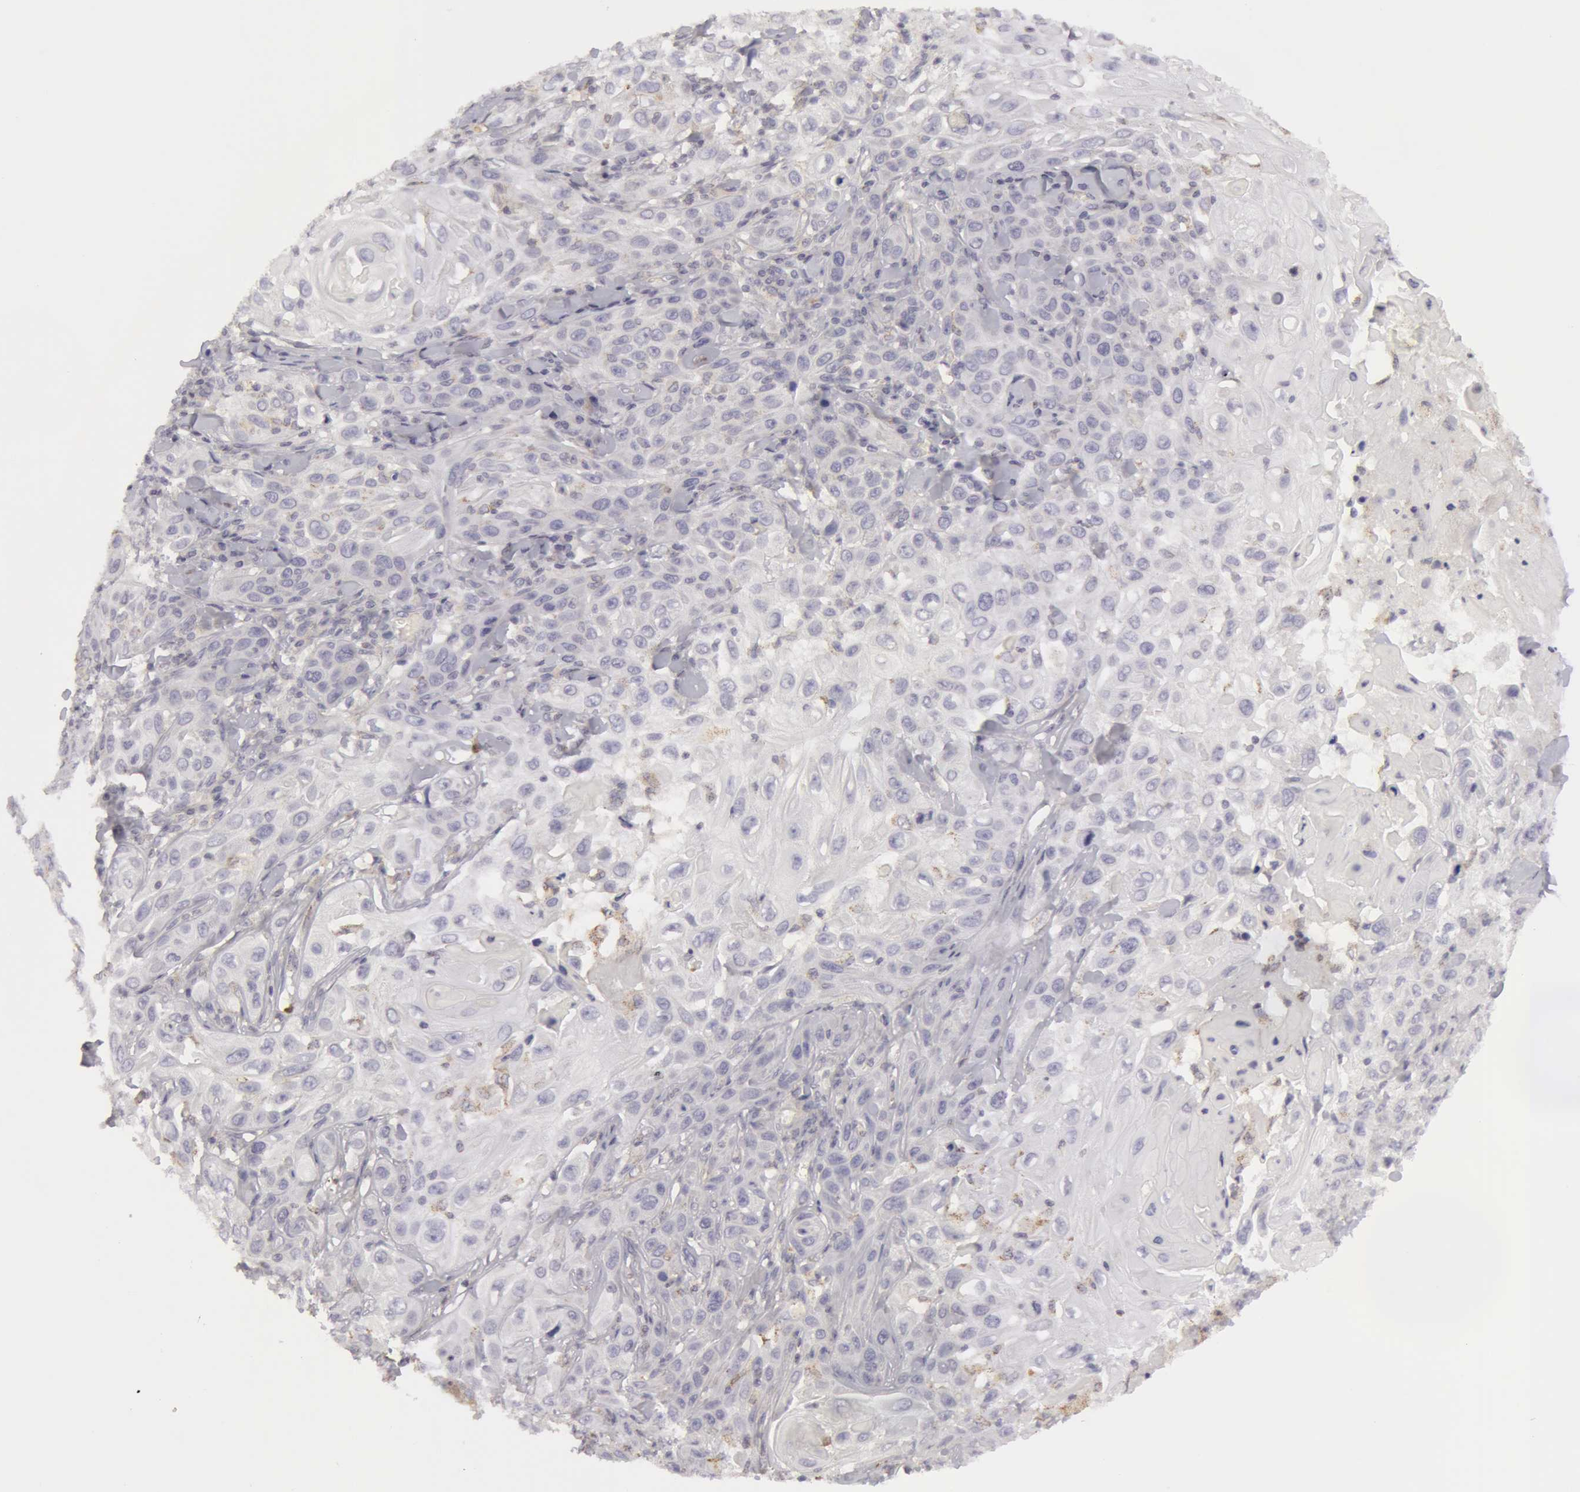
{"staining": {"intensity": "negative", "quantity": "none", "location": "none"}, "tissue": "skin cancer", "cell_type": "Tumor cells", "image_type": "cancer", "snomed": [{"axis": "morphology", "description": "Squamous cell carcinoma, NOS"}, {"axis": "topography", "description": "Skin"}], "caption": "An image of human squamous cell carcinoma (skin) is negative for staining in tumor cells.", "gene": "CAT", "patient": {"sex": "male", "age": 84}}